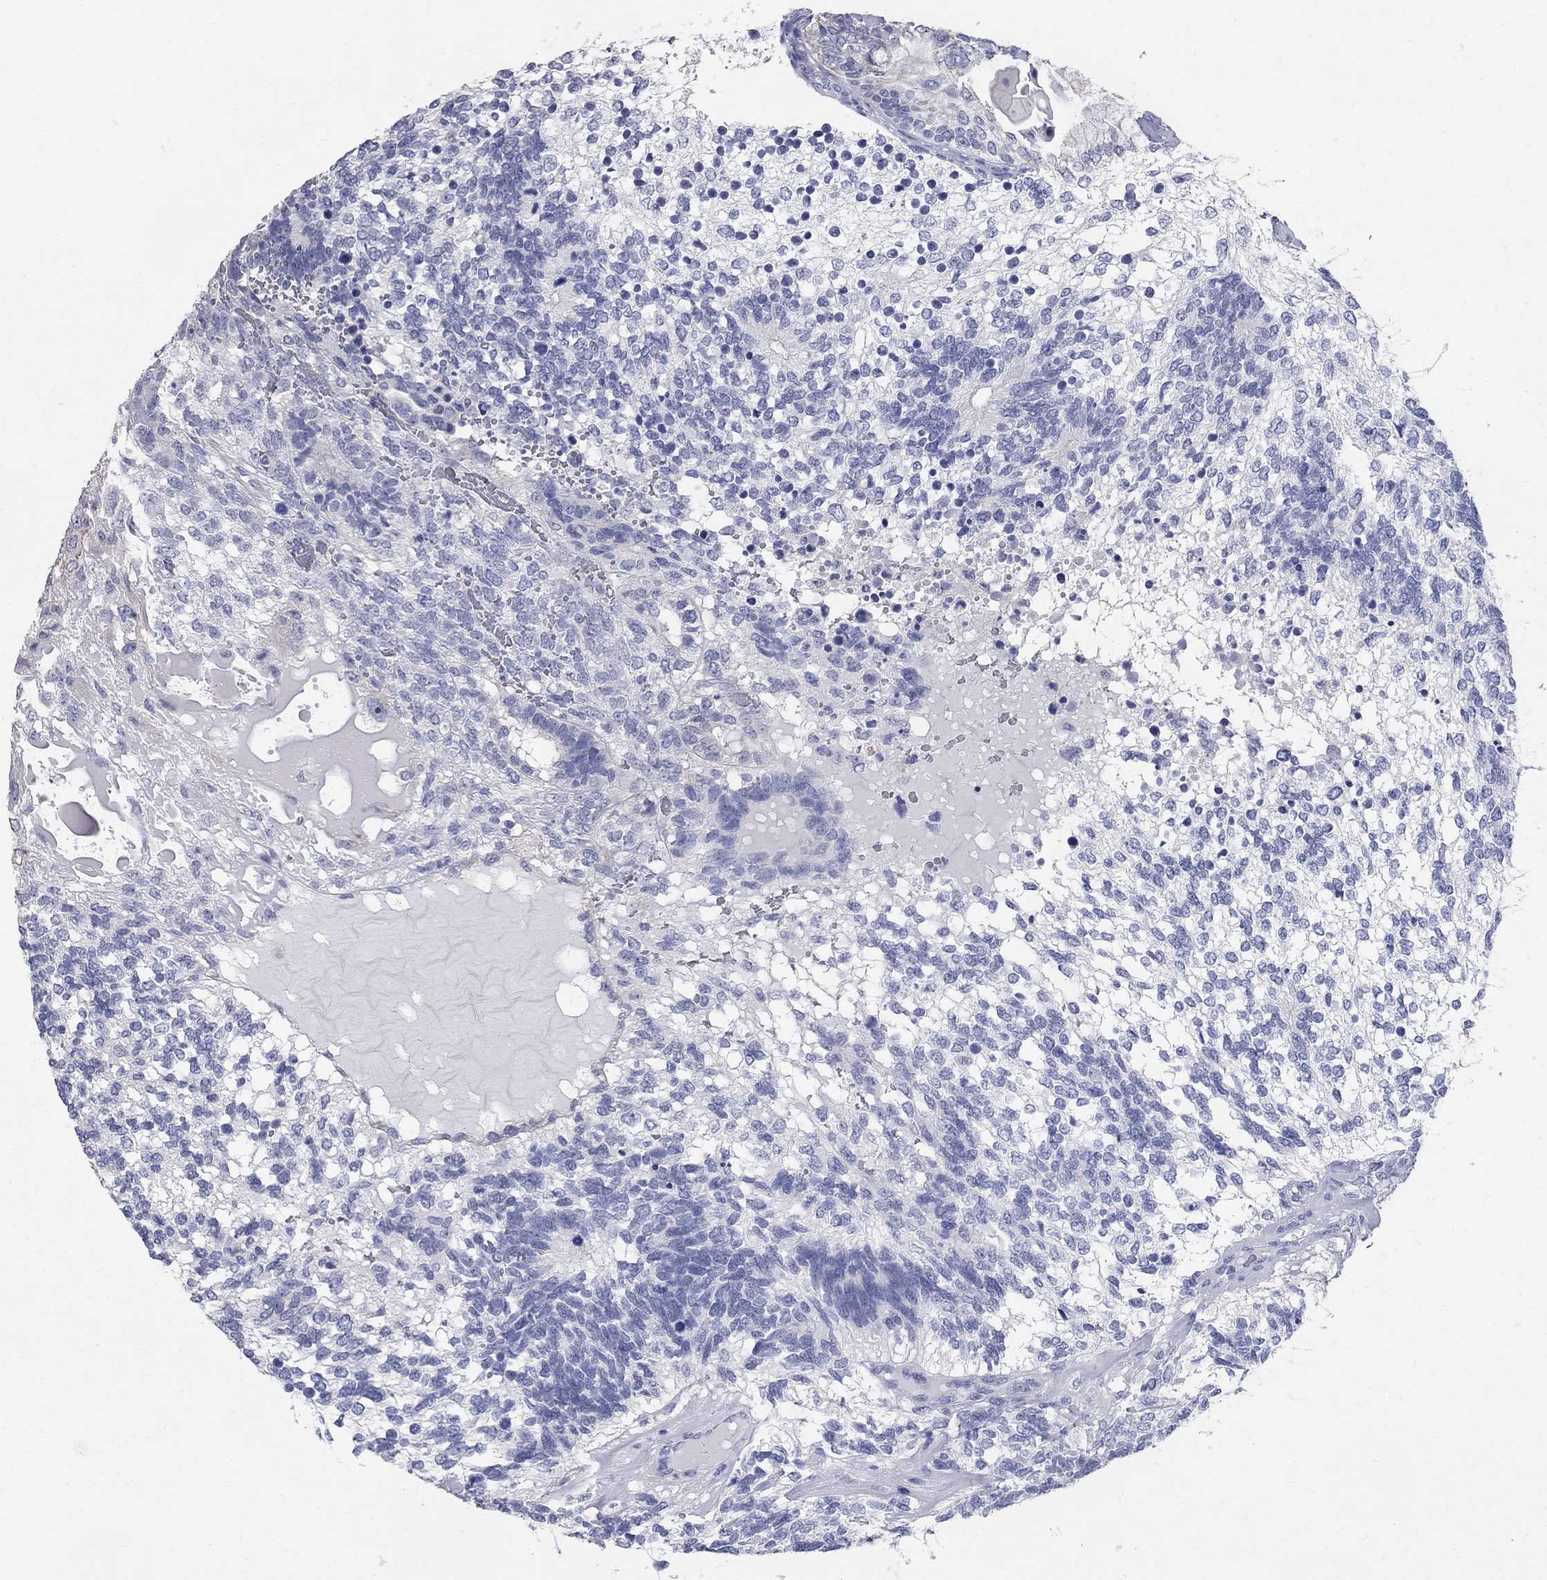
{"staining": {"intensity": "negative", "quantity": "none", "location": "none"}, "tissue": "testis cancer", "cell_type": "Tumor cells", "image_type": "cancer", "snomed": [{"axis": "morphology", "description": "Seminoma, NOS"}, {"axis": "morphology", "description": "Carcinoma, Embryonal, NOS"}, {"axis": "topography", "description": "Testis"}], "caption": "Immunohistochemistry image of neoplastic tissue: embryonal carcinoma (testis) stained with DAB reveals no significant protein staining in tumor cells.", "gene": "AOX1", "patient": {"sex": "male", "age": 41}}